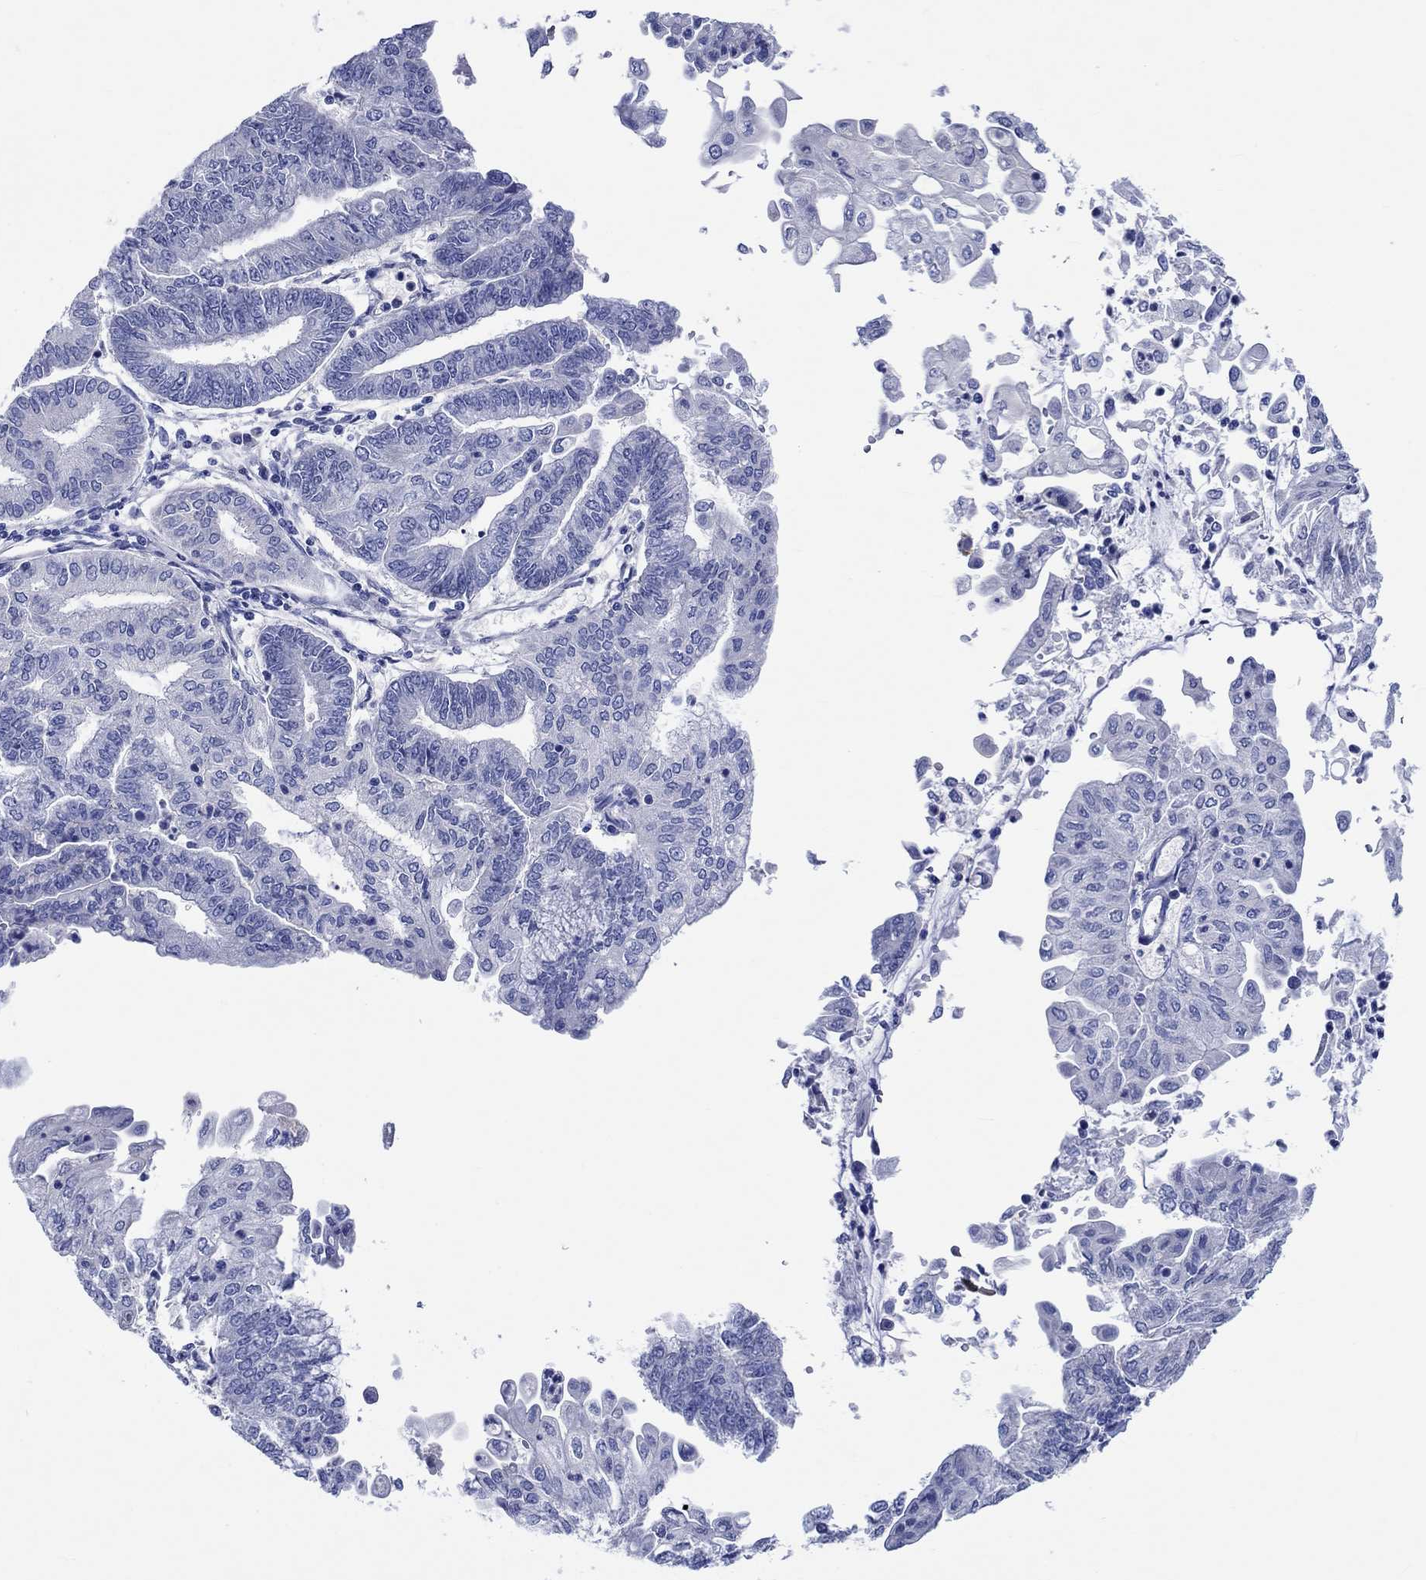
{"staining": {"intensity": "negative", "quantity": "none", "location": "none"}, "tissue": "endometrial cancer", "cell_type": "Tumor cells", "image_type": "cancer", "snomed": [{"axis": "morphology", "description": "Adenocarcinoma, NOS"}, {"axis": "topography", "description": "Endometrium"}], "caption": "The image reveals no significant staining in tumor cells of endometrial adenocarcinoma.", "gene": "SHISA4", "patient": {"sex": "female", "age": 55}}